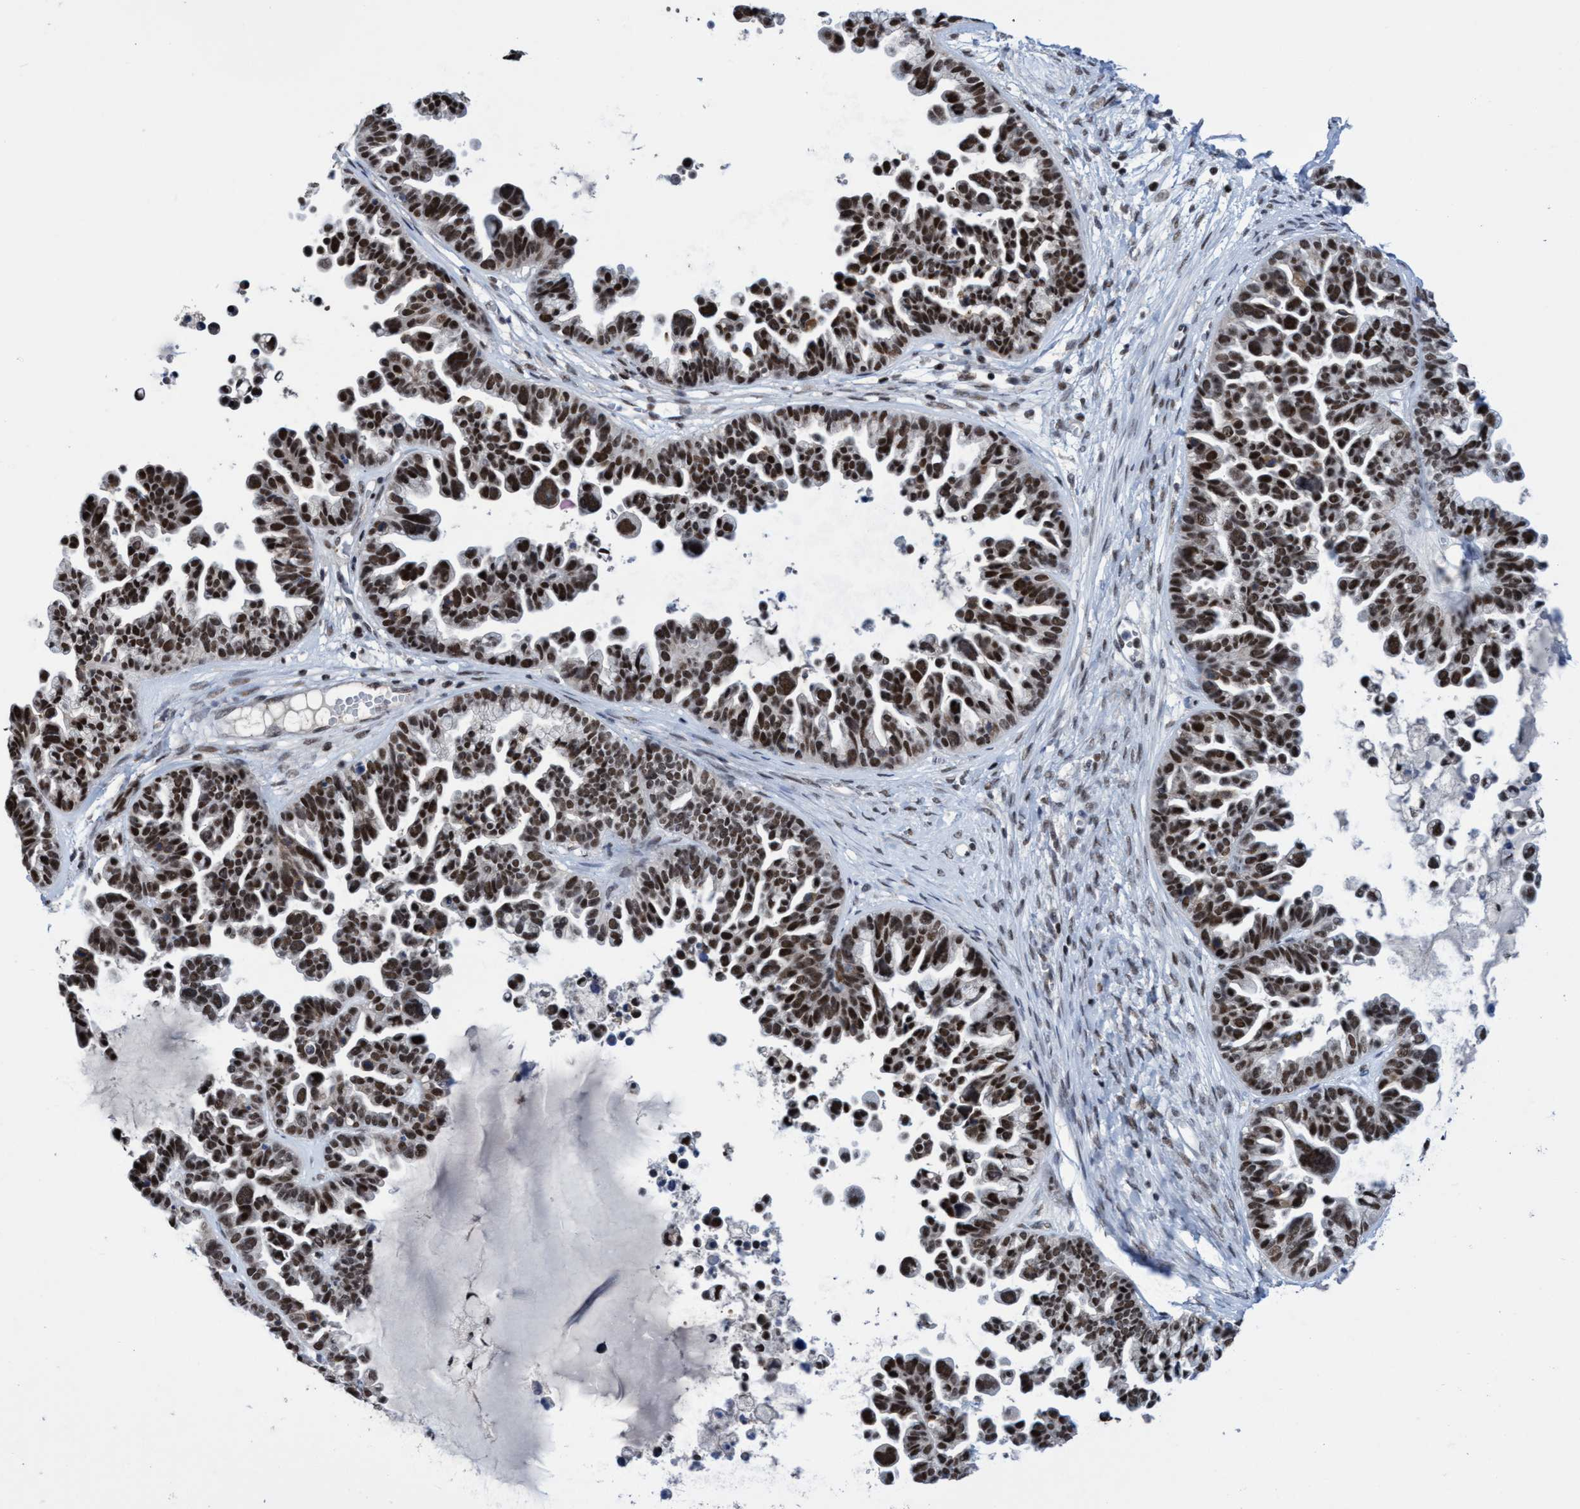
{"staining": {"intensity": "strong", "quantity": ">75%", "location": "nuclear"}, "tissue": "ovarian cancer", "cell_type": "Tumor cells", "image_type": "cancer", "snomed": [{"axis": "morphology", "description": "Cystadenocarcinoma, serous, NOS"}, {"axis": "topography", "description": "Ovary"}], "caption": "Immunohistochemical staining of serous cystadenocarcinoma (ovarian) exhibits high levels of strong nuclear protein expression in approximately >75% of tumor cells.", "gene": "C9orf78", "patient": {"sex": "female", "age": 56}}